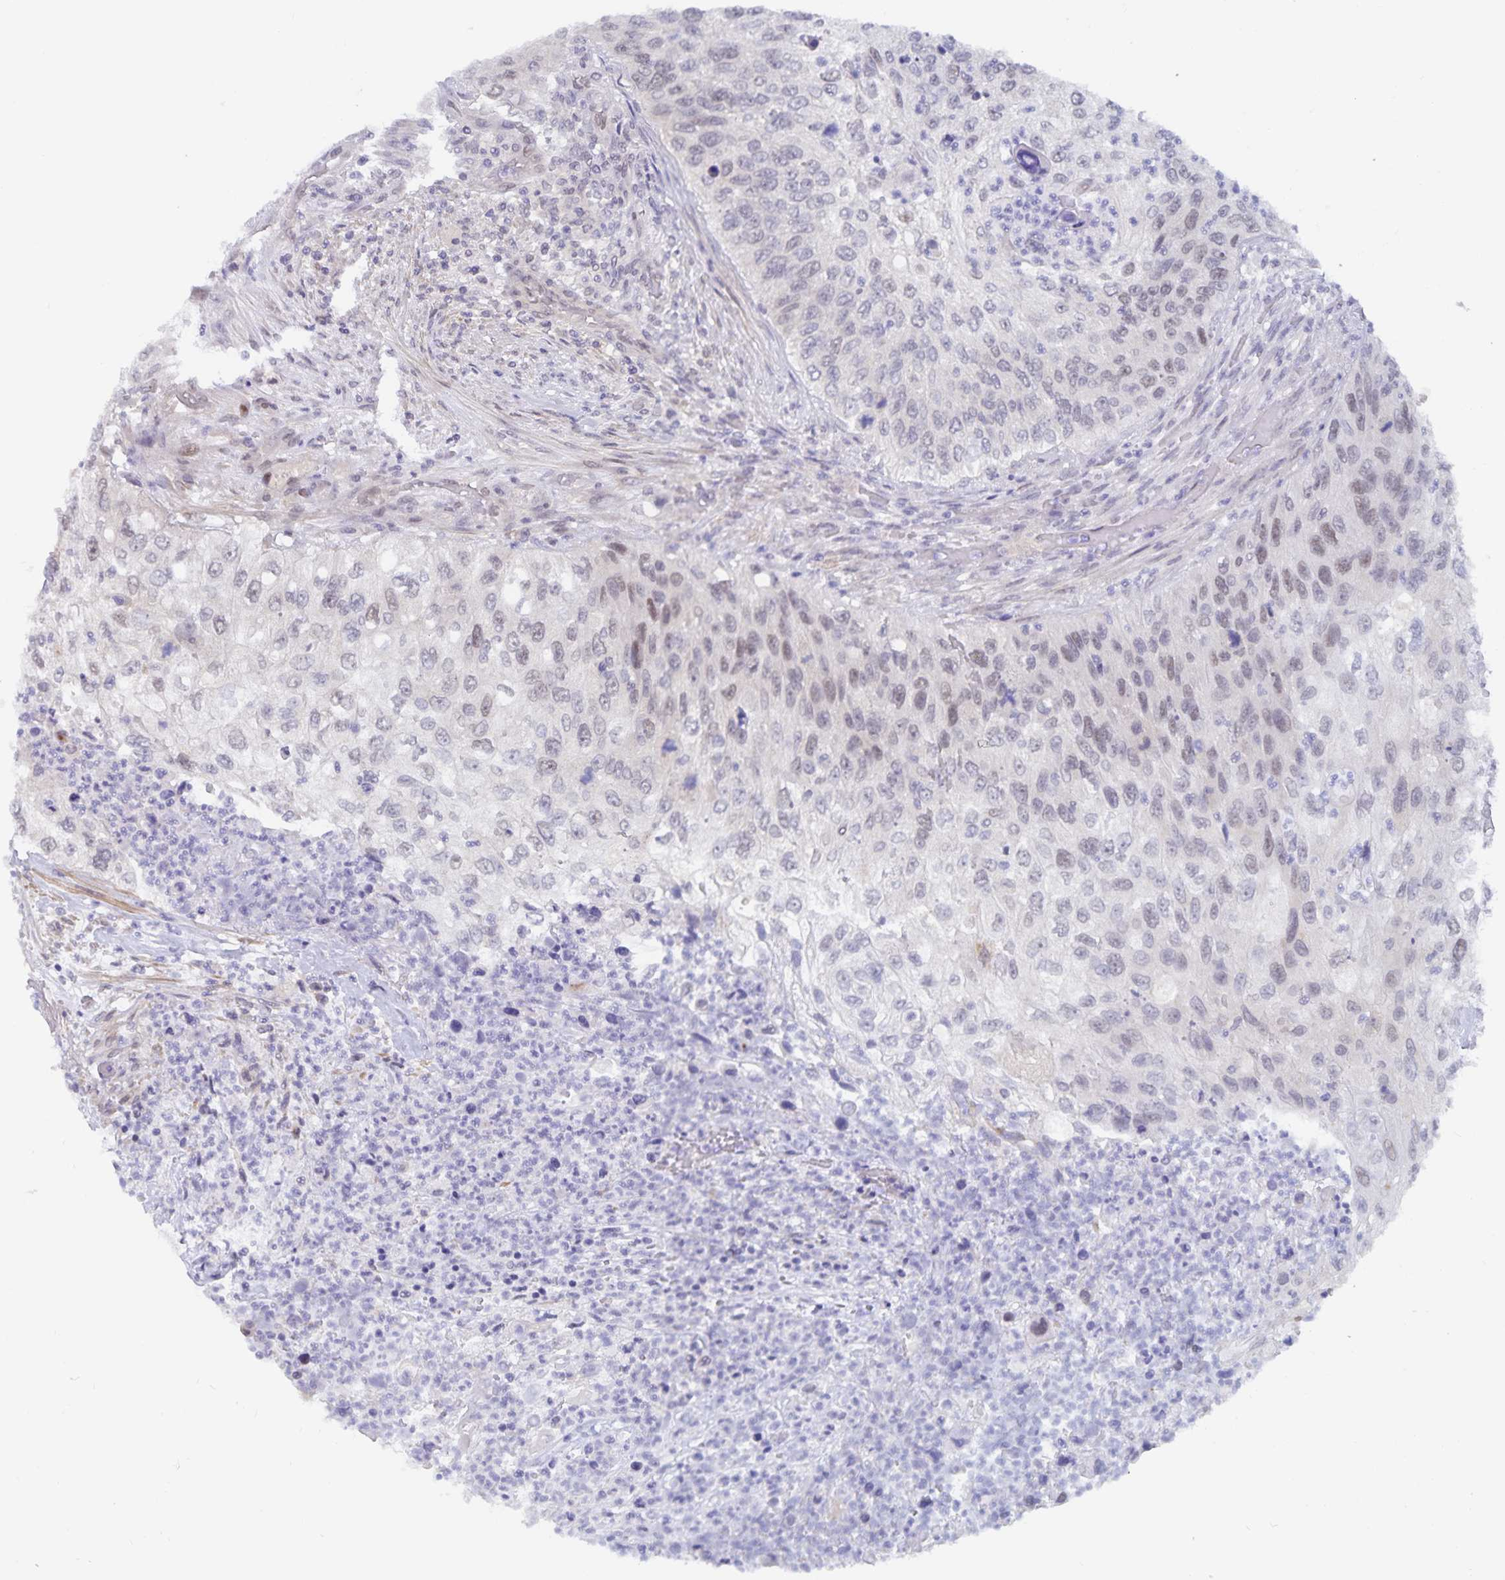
{"staining": {"intensity": "weak", "quantity": "25%-75%", "location": "nuclear"}, "tissue": "urothelial cancer", "cell_type": "Tumor cells", "image_type": "cancer", "snomed": [{"axis": "morphology", "description": "Urothelial carcinoma, High grade"}, {"axis": "topography", "description": "Urinary bladder"}], "caption": "Immunohistochemistry (DAB) staining of human urothelial cancer shows weak nuclear protein positivity in approximately 25%-75% of tumor cells.", "gene": "BAG6", "patient": {"sex": "female", "age": 60}}